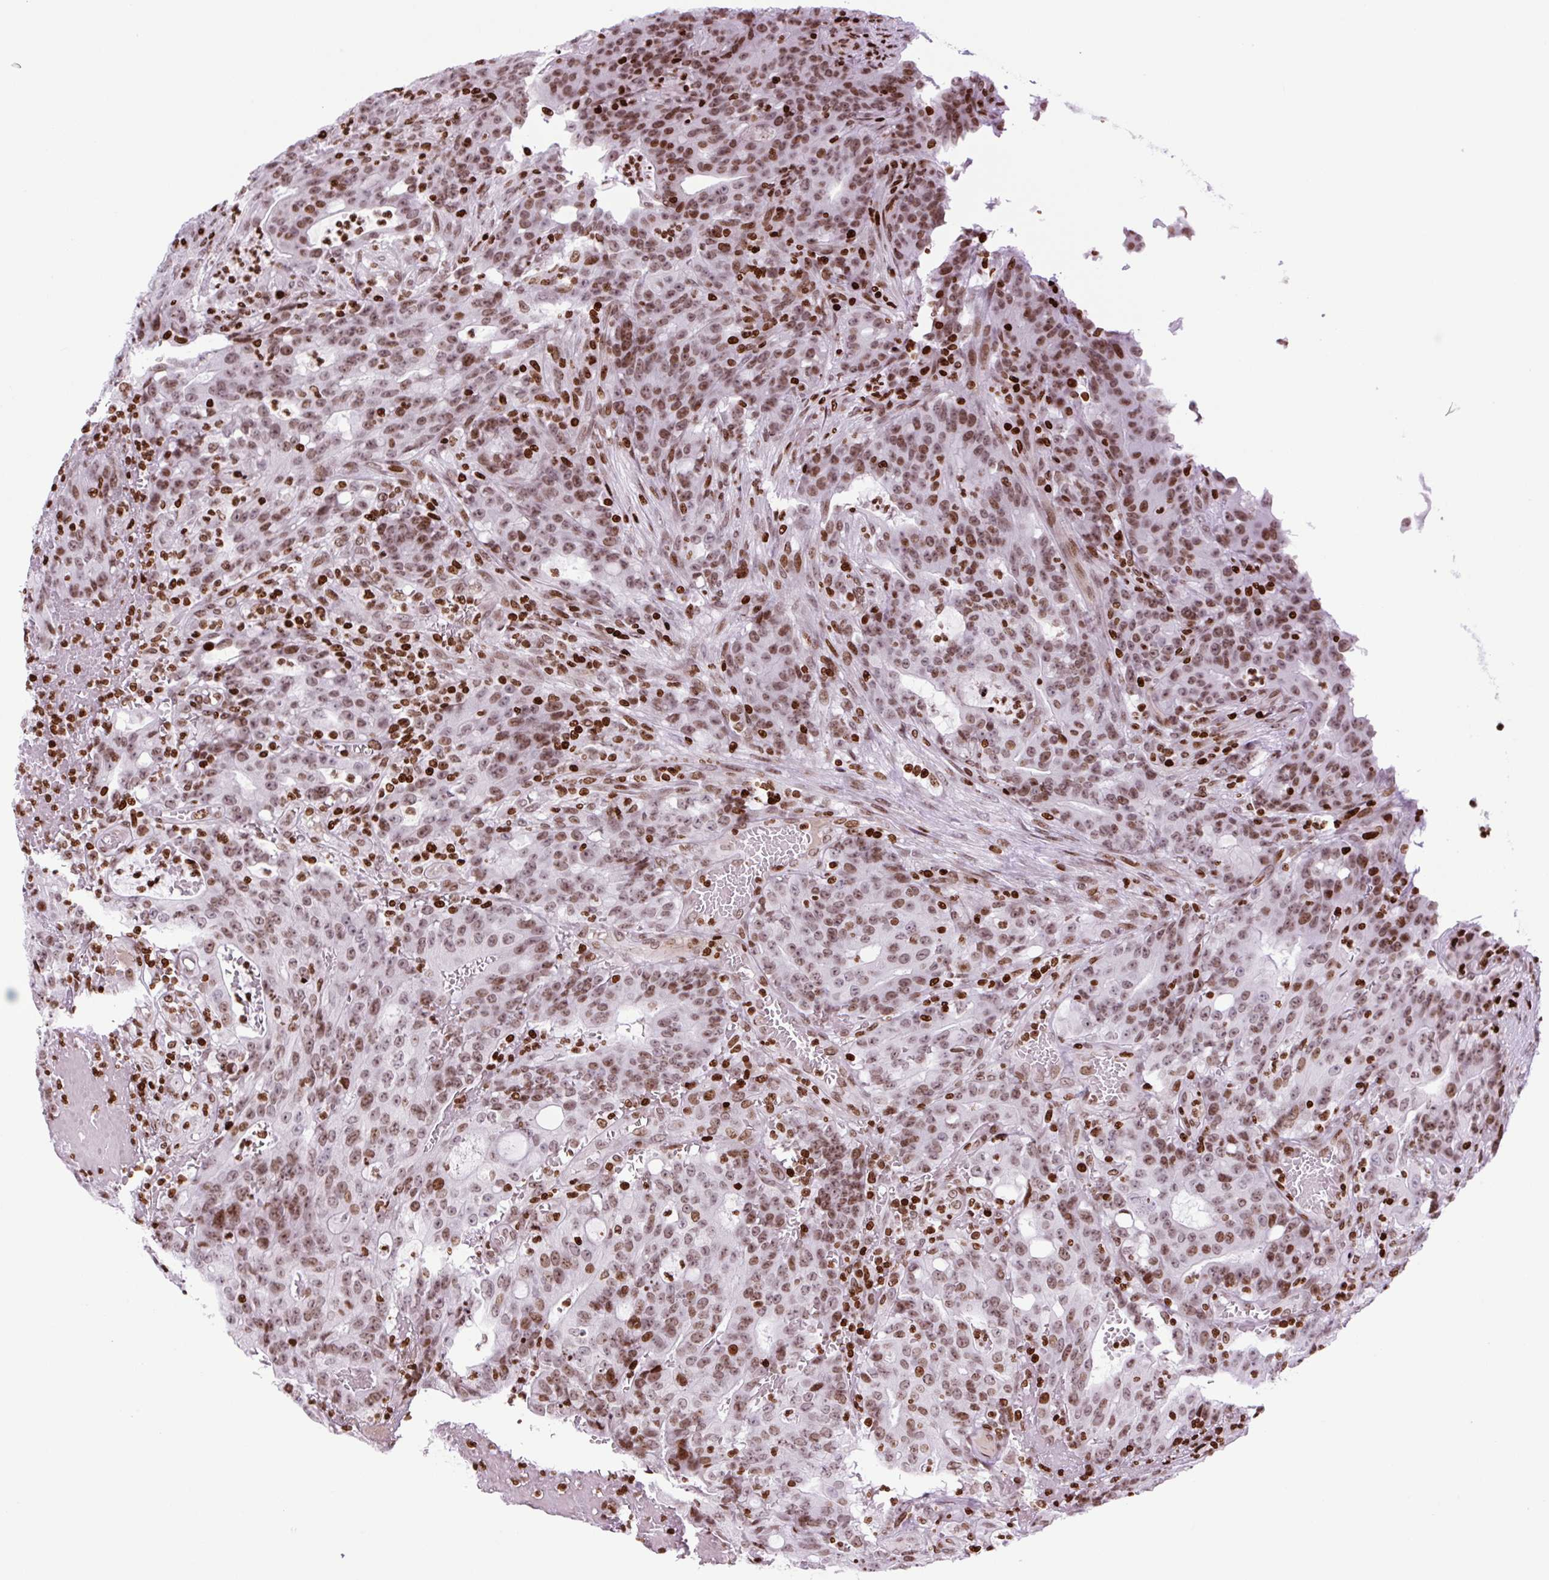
{"staining": {"intensity": "moderate", "quantity": ">75%", "location": "nuclear"}, "tissue": "colorectal cancer", "cell_type": "Tumor cells", "image_type": "cancer", "snomed": [{"axis": "morphology", "description": "Adenocarcinoma, NOS"}, {"axis": "topography", "description": "Colon"}], "caption": "Immunohistochemistry (DAB) staining of human colorectal cancer (adenocarcinoma) exhibits moderate nuclear protein positivity in approximately >75% of tumor cells. The staining was performed using DAB, with brown indicating positive protein expression. Nuclei are stained blue with hematoxylin.", "gene": "H1-3", "patient": {"sex": "male", "age": 83}}